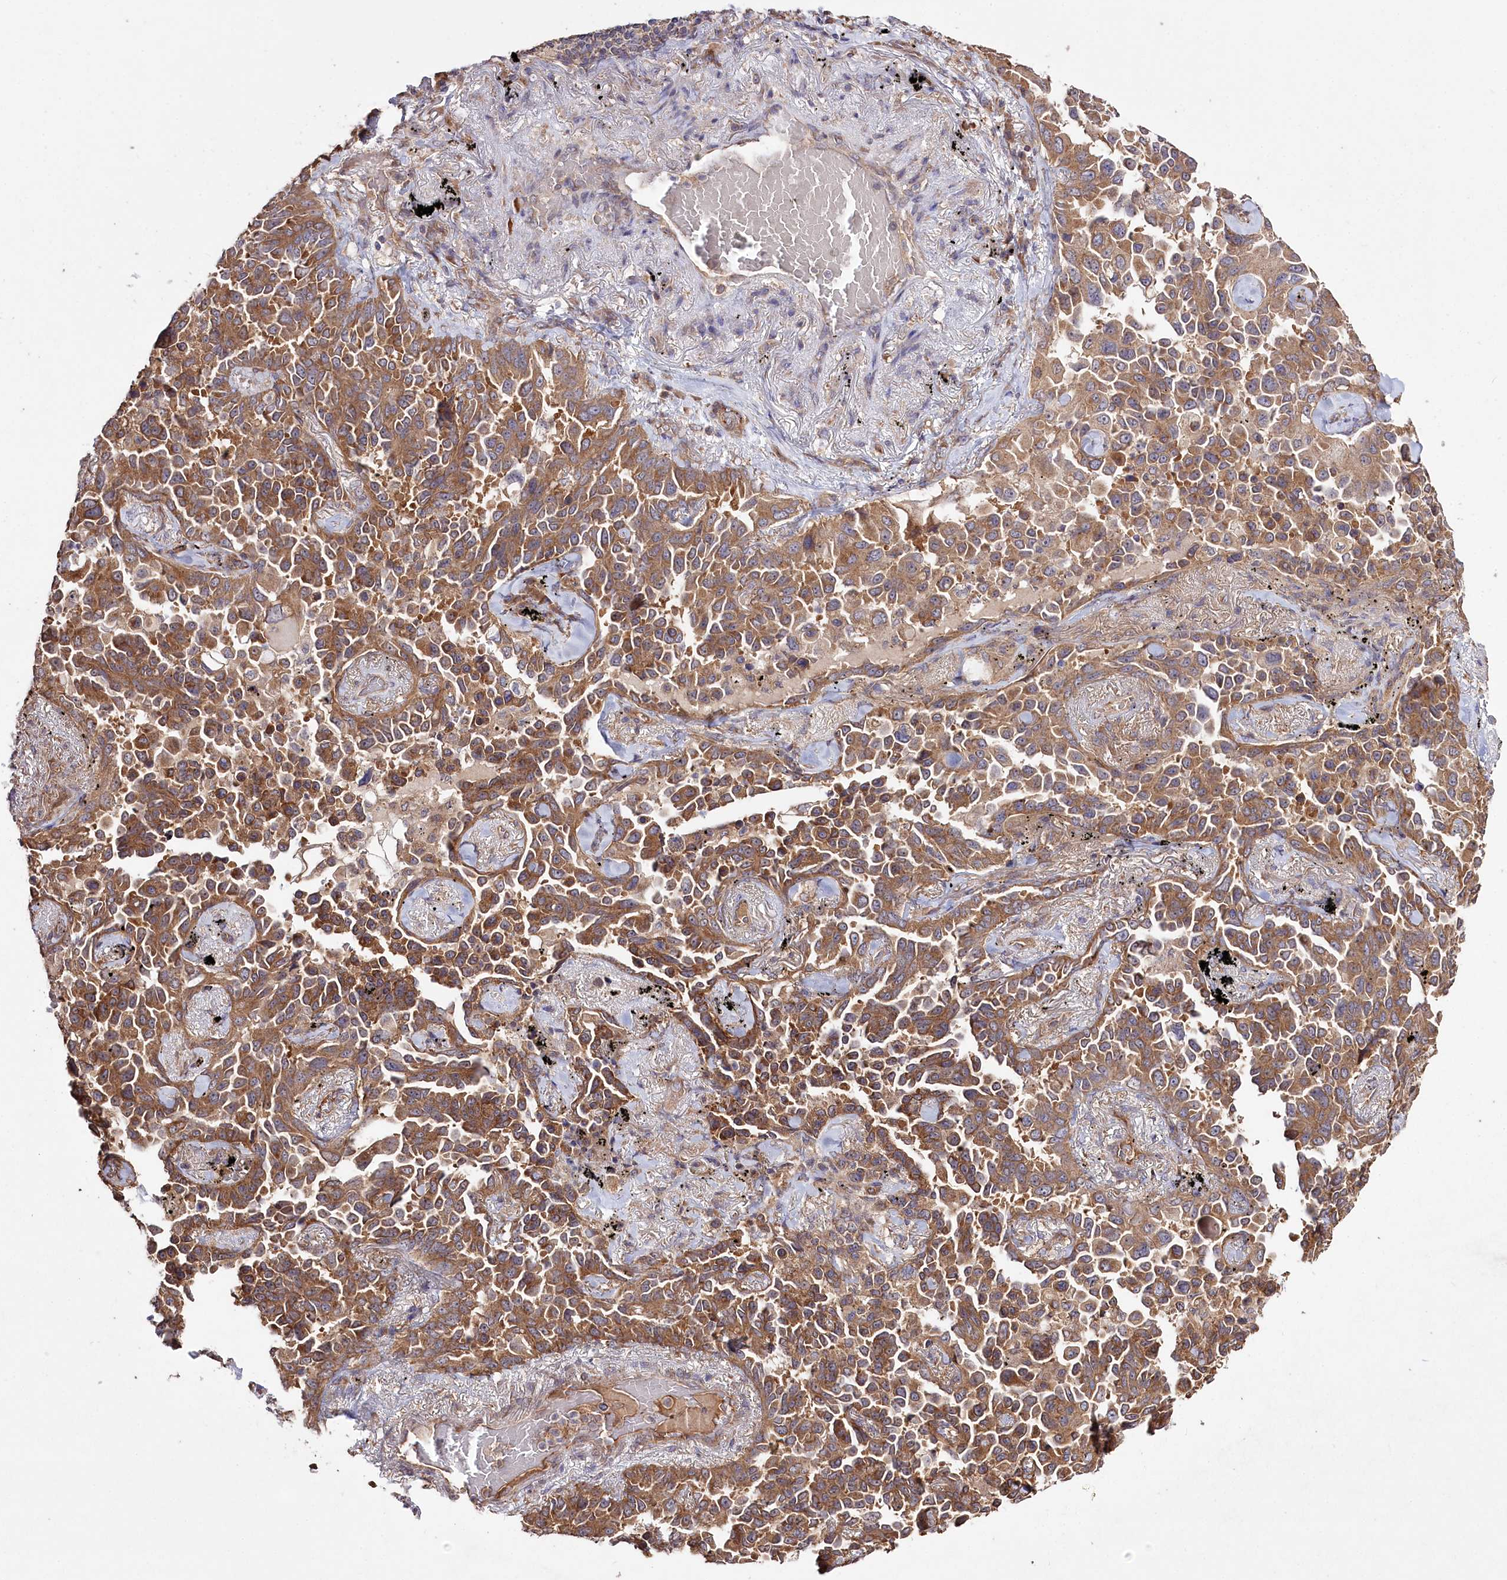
{"staining": {"intensity": "moderate", "quantity": ">75%", "location": "cytoplasmic/membranous"}, "tissue": "lung cancer", "cell_type": "Tumor cells", "image_type": "cancer", "snomed": [{"axis": "morphology", "description": "Adenocarcinoma, NOS"}, {"axis": "topography", "description": "Lung"}], "caption": "The image displays a brown stain indicating the presence of a protein in the cytoplasmic/membranous of tumor cells in adenocarcinoma (lung).", "gene": "PRSS53", "patient": {"sex": "female", "age": 67}}